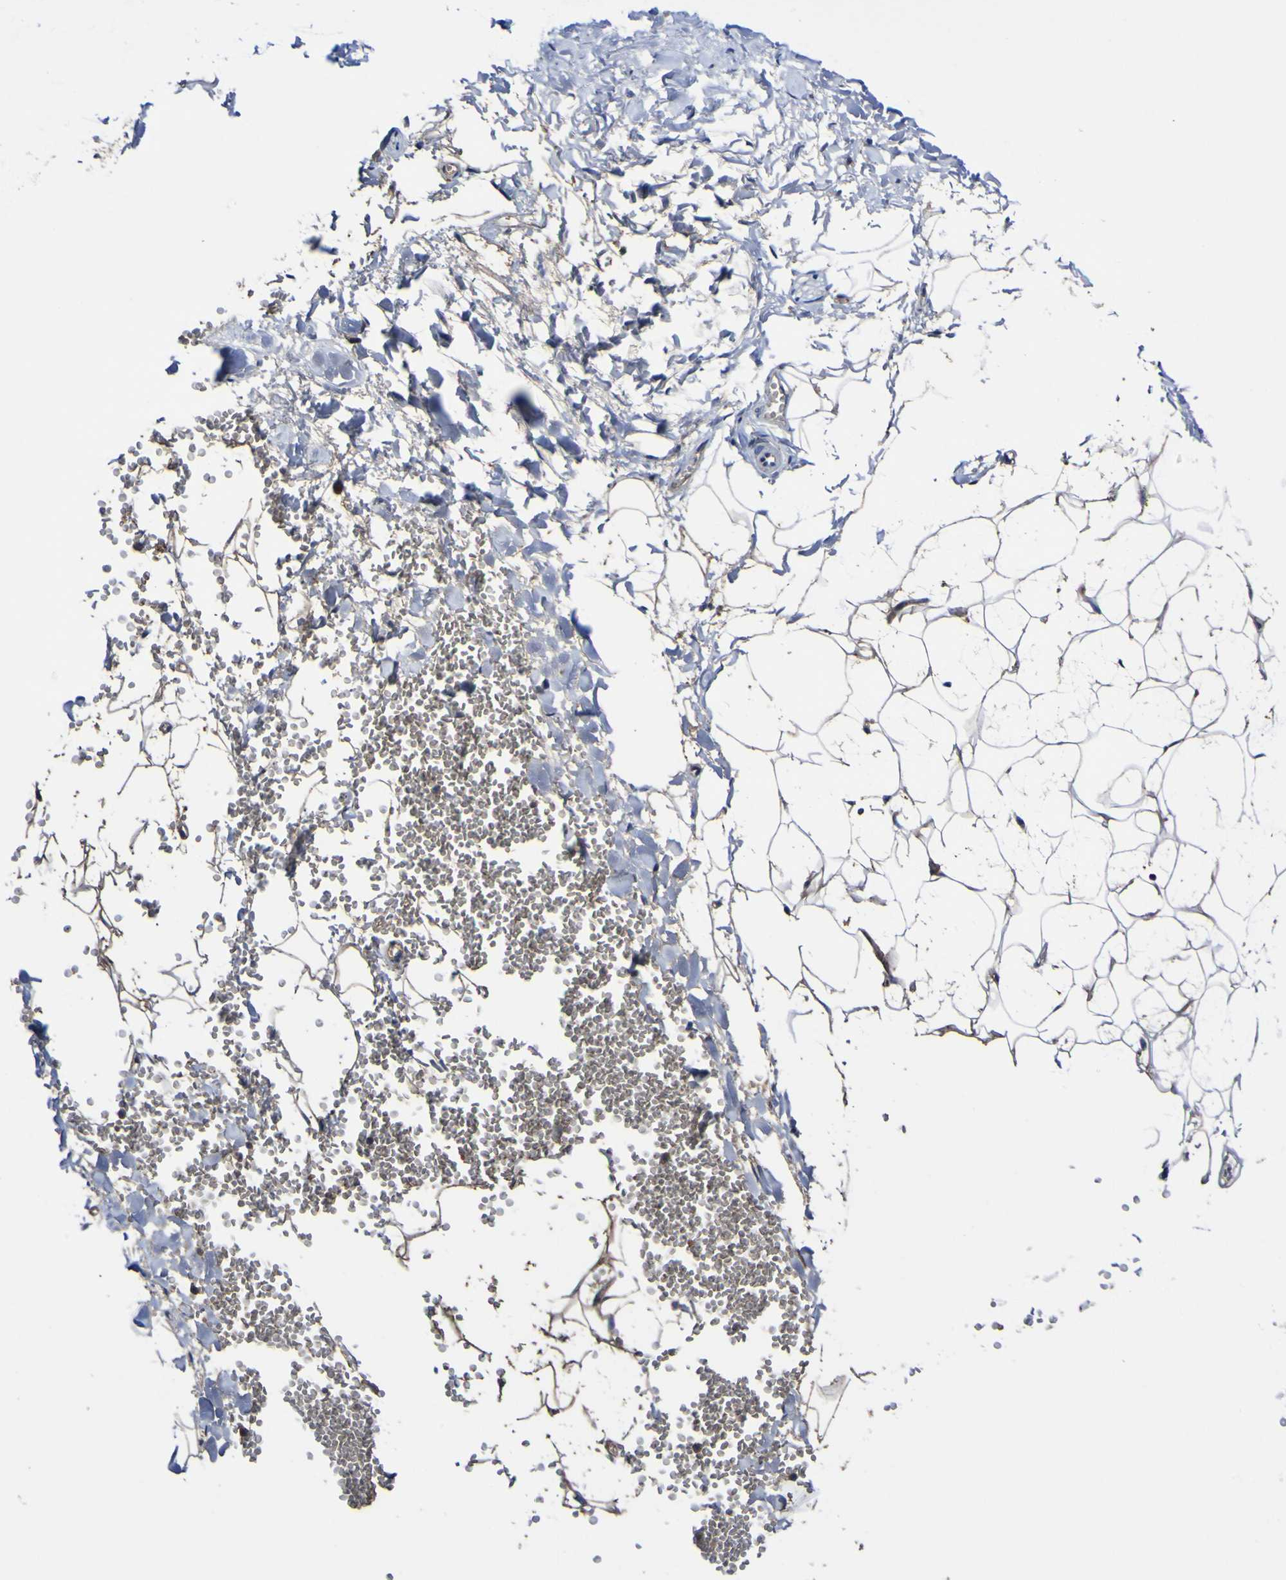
{"staining": {"intensity": "weak", "quantity": ">75%", "location": "cytoplasmic/membranous"}, "tissue": "adipose tissue", "cell_type": "Adipocytes", "image_type": "normal", "snomed": [{"axis": "morphology", "description": "Normal tissue, NOS"}, {"axis": "topography", "description": "Adipose tissue"}, {"axis": "topography", "description": "Peripheral nerve tissue"}], "caption": "Protein staining displays weak cytoplasmic/membranous expression in approximately >75% of adipocytes in benign adipose tissue.", "gene": "CCDC90B", "patient": {"sex": "male", "age": 52}}